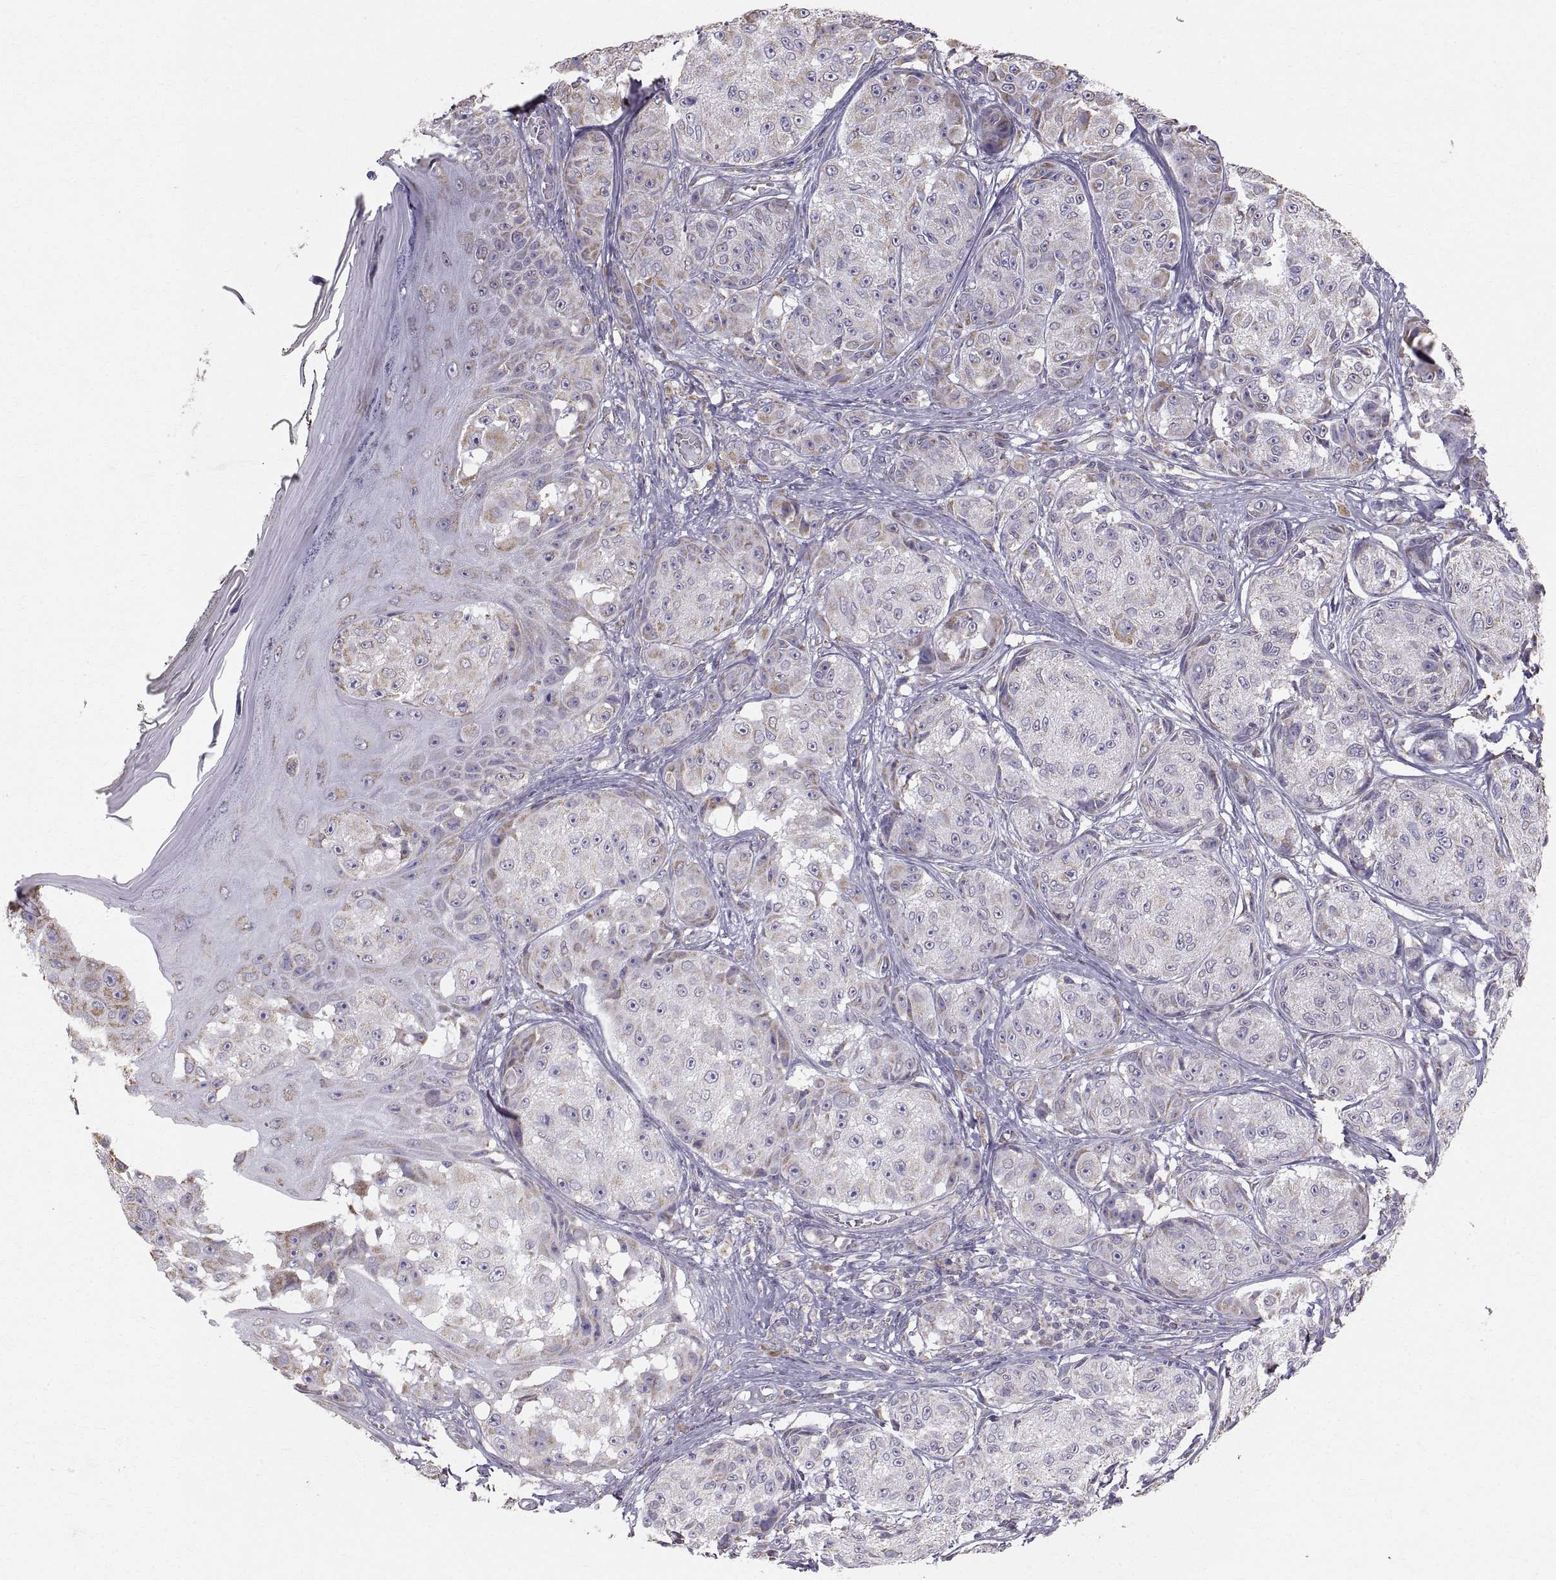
{"staining": {"intensity": "moderate", "quantity": "<25%", "location": "cytoplasmic/membranous"}, "tissue": "melanoma", "cell_type": "Tumor cells", "image_type": "cancer", "snomed": [{"axis": "morphology", "description": "Malignant melanoma, NOS"}, {"axis": "topography", "description": "Skin"}], "caption": "A histopathology image of human malignant melanoma stained for a protein displays moderate cytoplasmic/membranous brown staining in tumor cells.", "gene": "STMND1", "patient": {"sex": "male", "age": 61}}